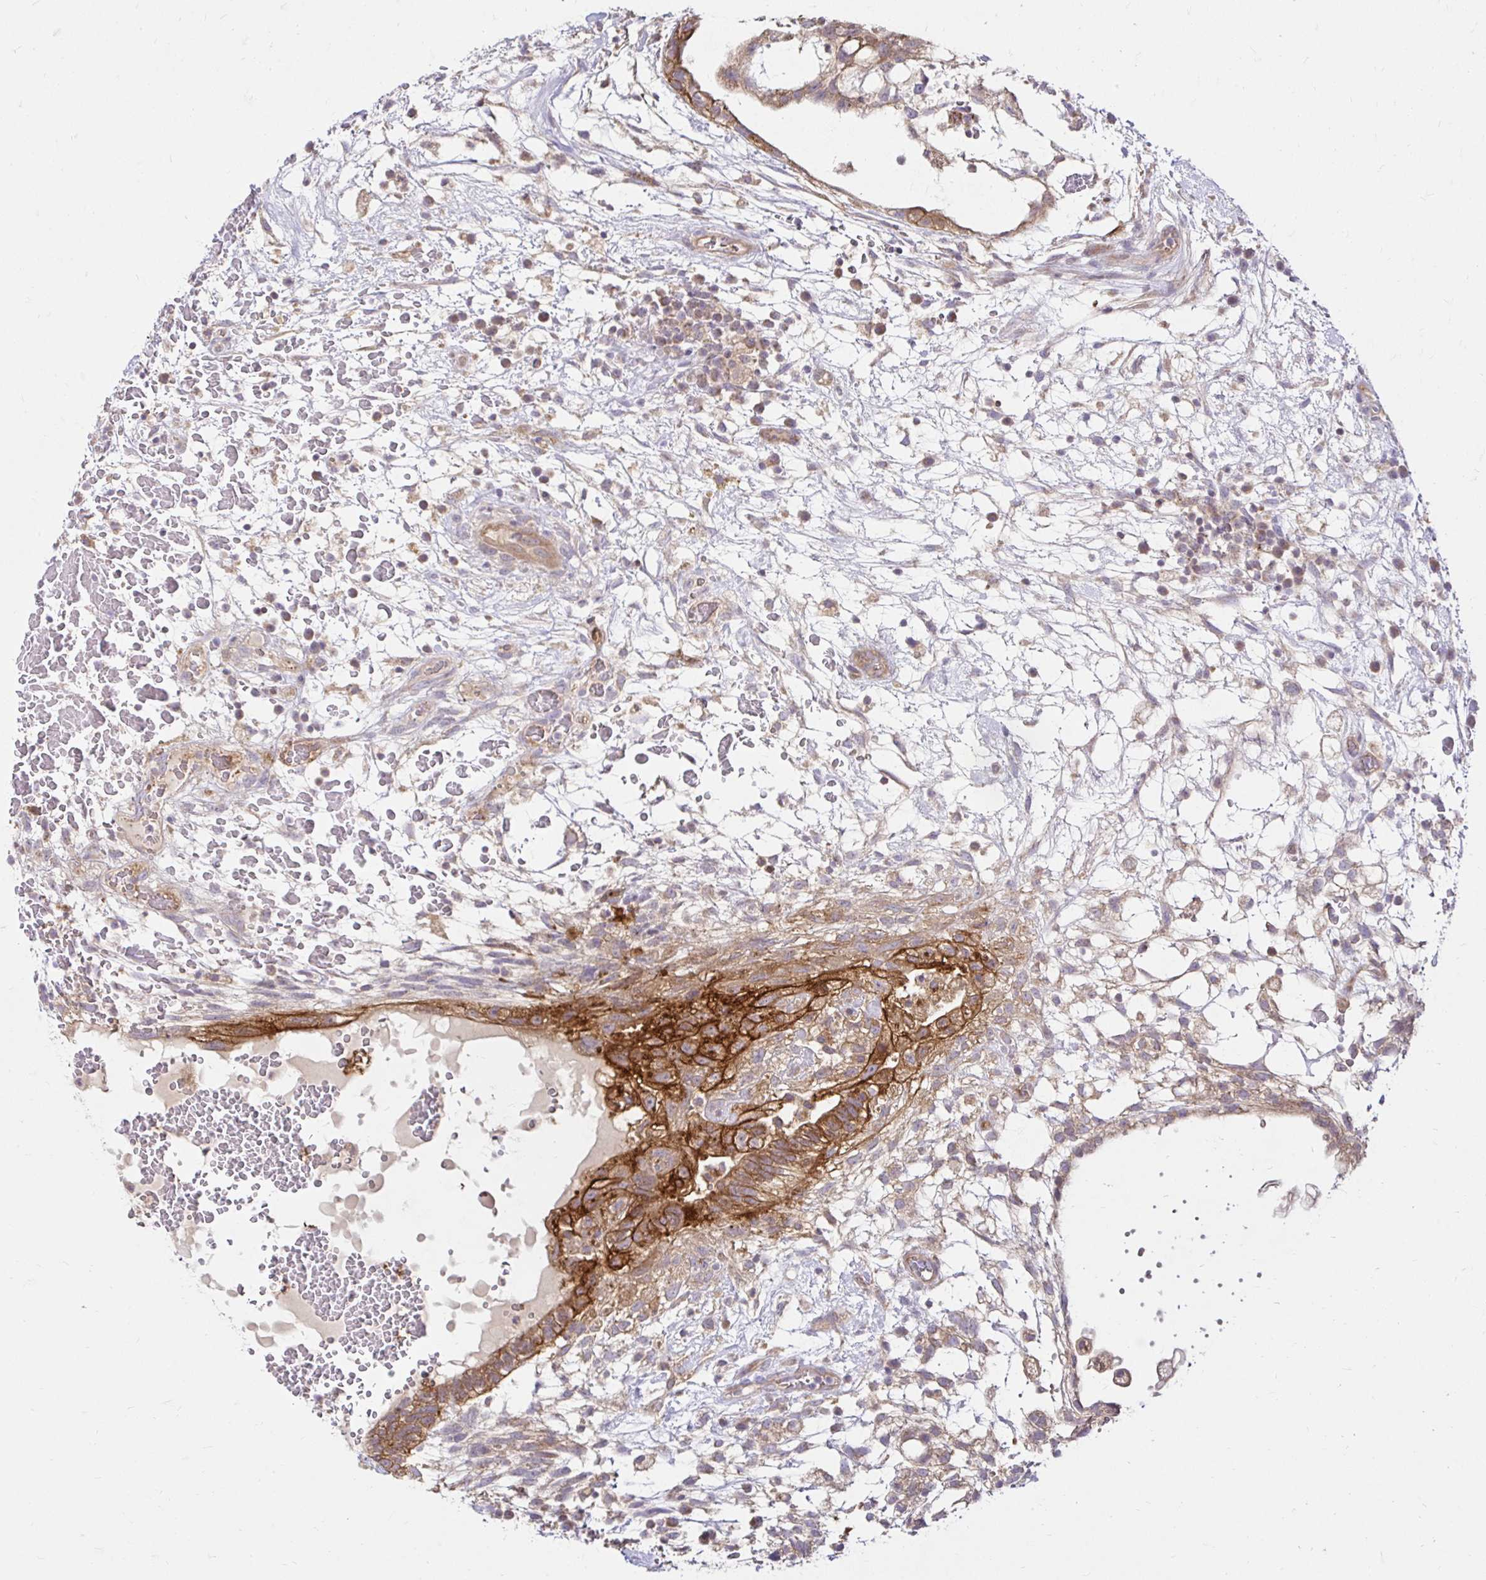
{"staining": {"intensity": "strong", "quantity": "<25%", "location": "cytoplasmic/membranous"}, "tissue": "testis cancer", "cell_type": "Tumor cells", "image_type": "cancer", "snomed": [{"axis": "morphology", "description": "Normal tissue, NOS"}, {"axis": "morphology", "description": "Carcinoma, Embryonal, NOS"}, {"axis": "topography", "description": "Testis"}], "caption": "Immunohistochemistry staining of testis cancer, which demonstrates medium levels of strong cytoplasmic/membranous positivity in approximately <25% of tumor cells indicating strong cytoplasmic/membranous protein staining. The staining was performed using DAB (3,3'-diaminobenzidine) (brown) for protein detection and nuclei were counterstained in hematoxylin (blue).", "gene": "ITGA2", "patient": {"sex": "male", "age": 32}}